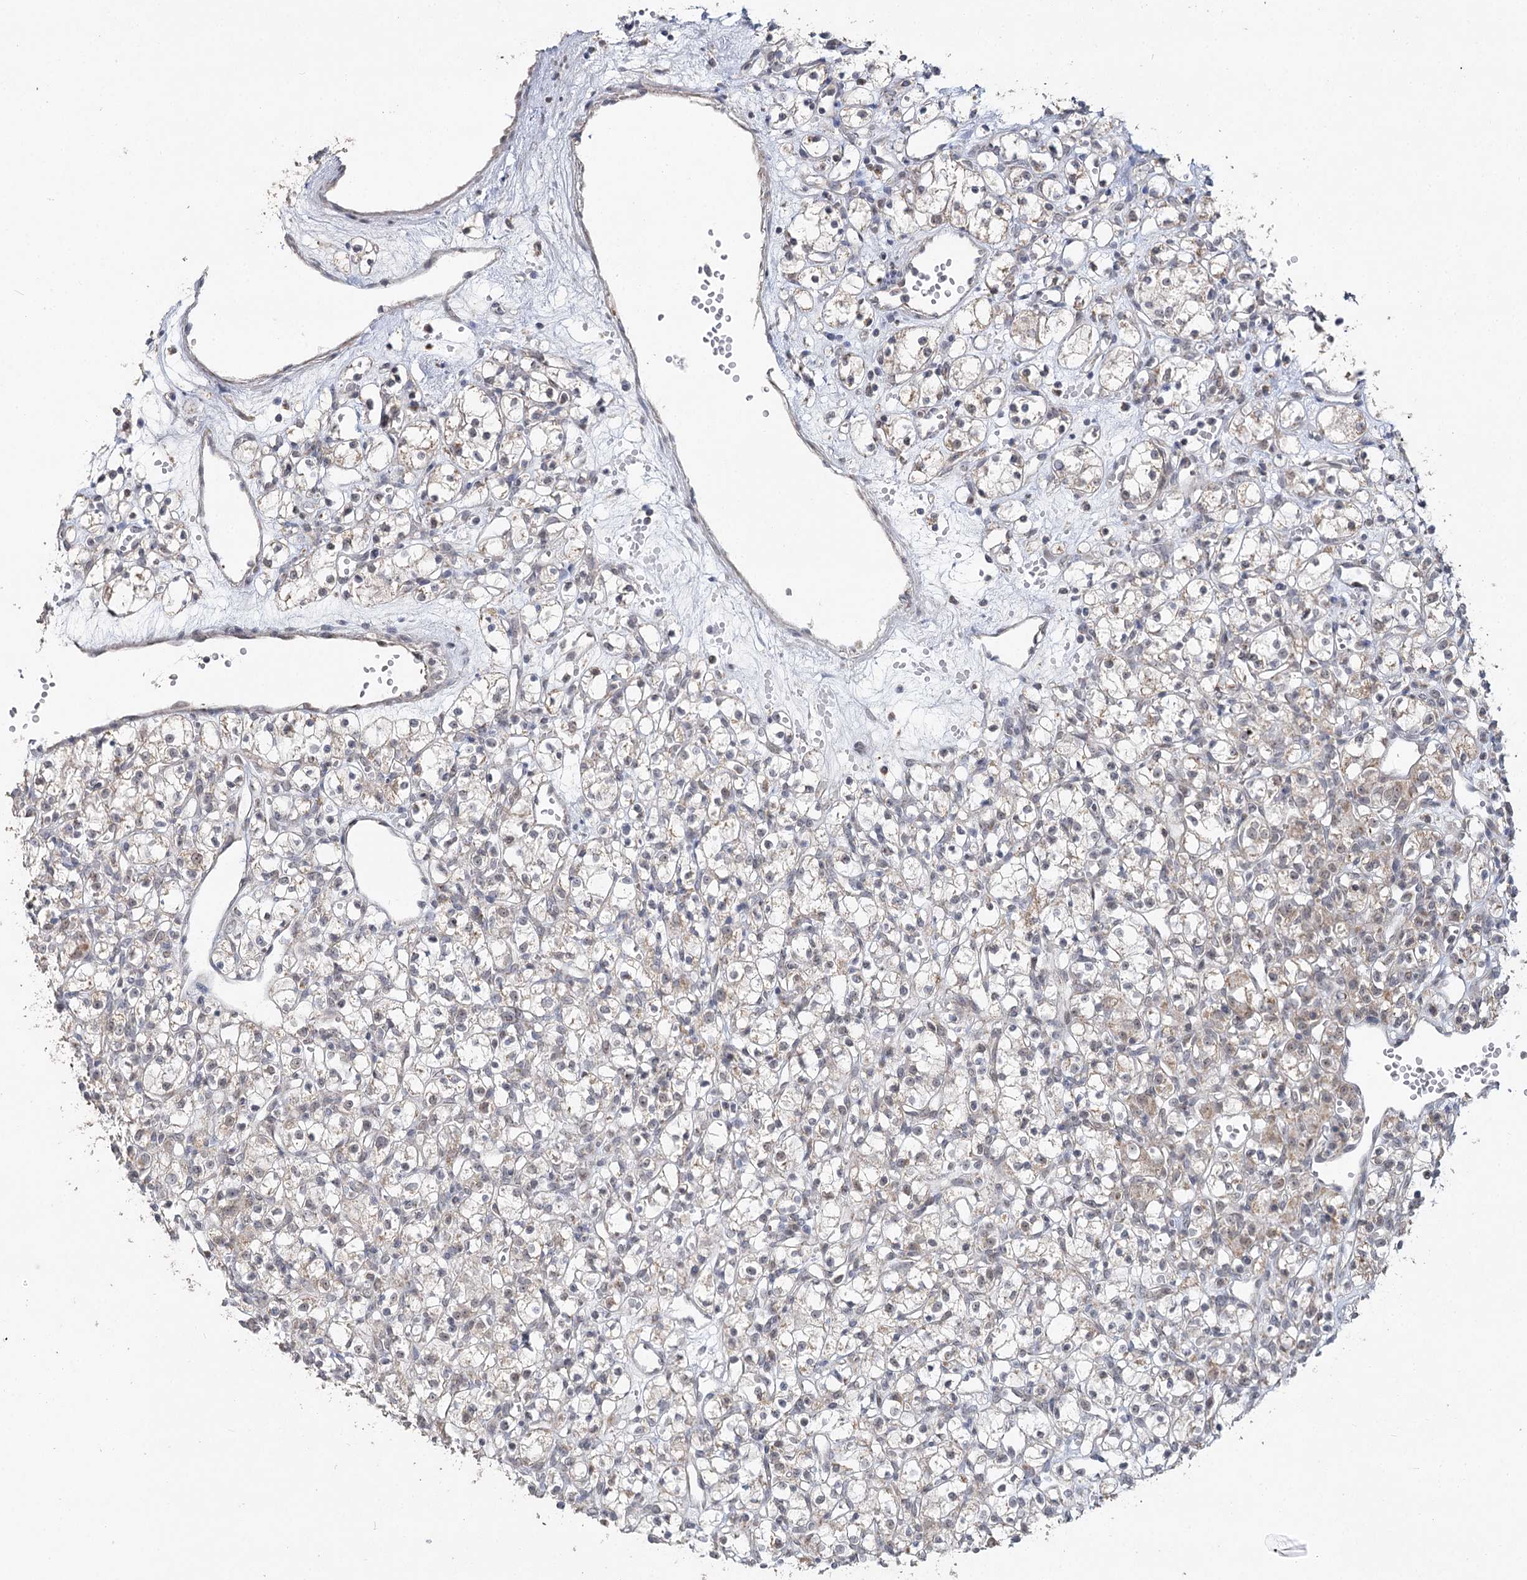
{"staining": {"intensity": "weak", "quantity": "<25%", "location": "cytoplasmic/membranous"}, "tissue": "renal cancer", "cell_type": "Tumor cells", "image_type": "cancer", "snomed": [{"axis": "morphology", "description": "Adenocarcinoma, NOS"}, {"axis": "topography", "description": "Kidney"}], "caption": "The IHC photomicrograph has no significant expression in tumor cells of renal adenocarcinoma tissue.", "gene": "RUFY4", "patient": {"sex": "female", "age": 59}}